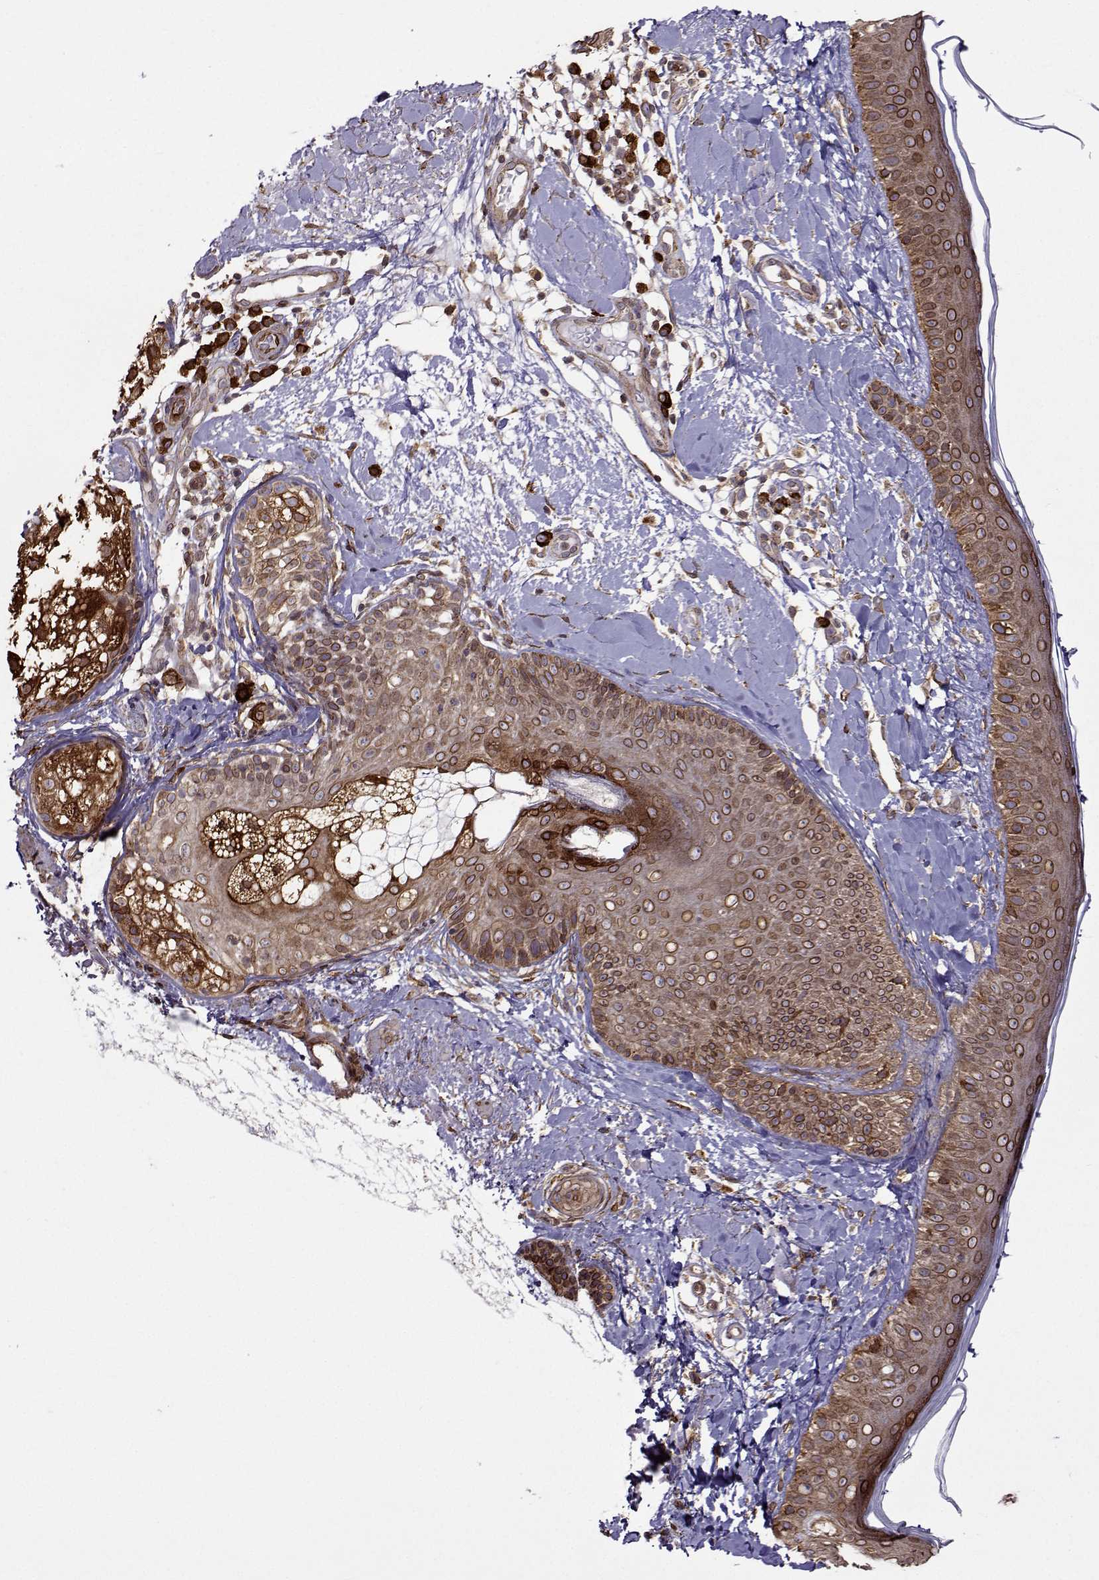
{"staining": {"intensity": "negative", "quantity": "none", "location": "none"}, "tissue": "skin", "cell_type": "Fibroblasts", "image_type": "normal", "snomed": [{"axis": "morphology", "description": "Normal tissue, NOS"}, {"axis": "topography", "description": "Skin"}], "caption": "Skin was stained to show a protein in brown. There is no significant staining in fibroblasts. (DAB (3,3'-diaminobenzidine) IHC visualized using brightfield microscopy, high magnification).", "gene": "PGRMC2", "patient": {"sex": "male", "age": 73}}